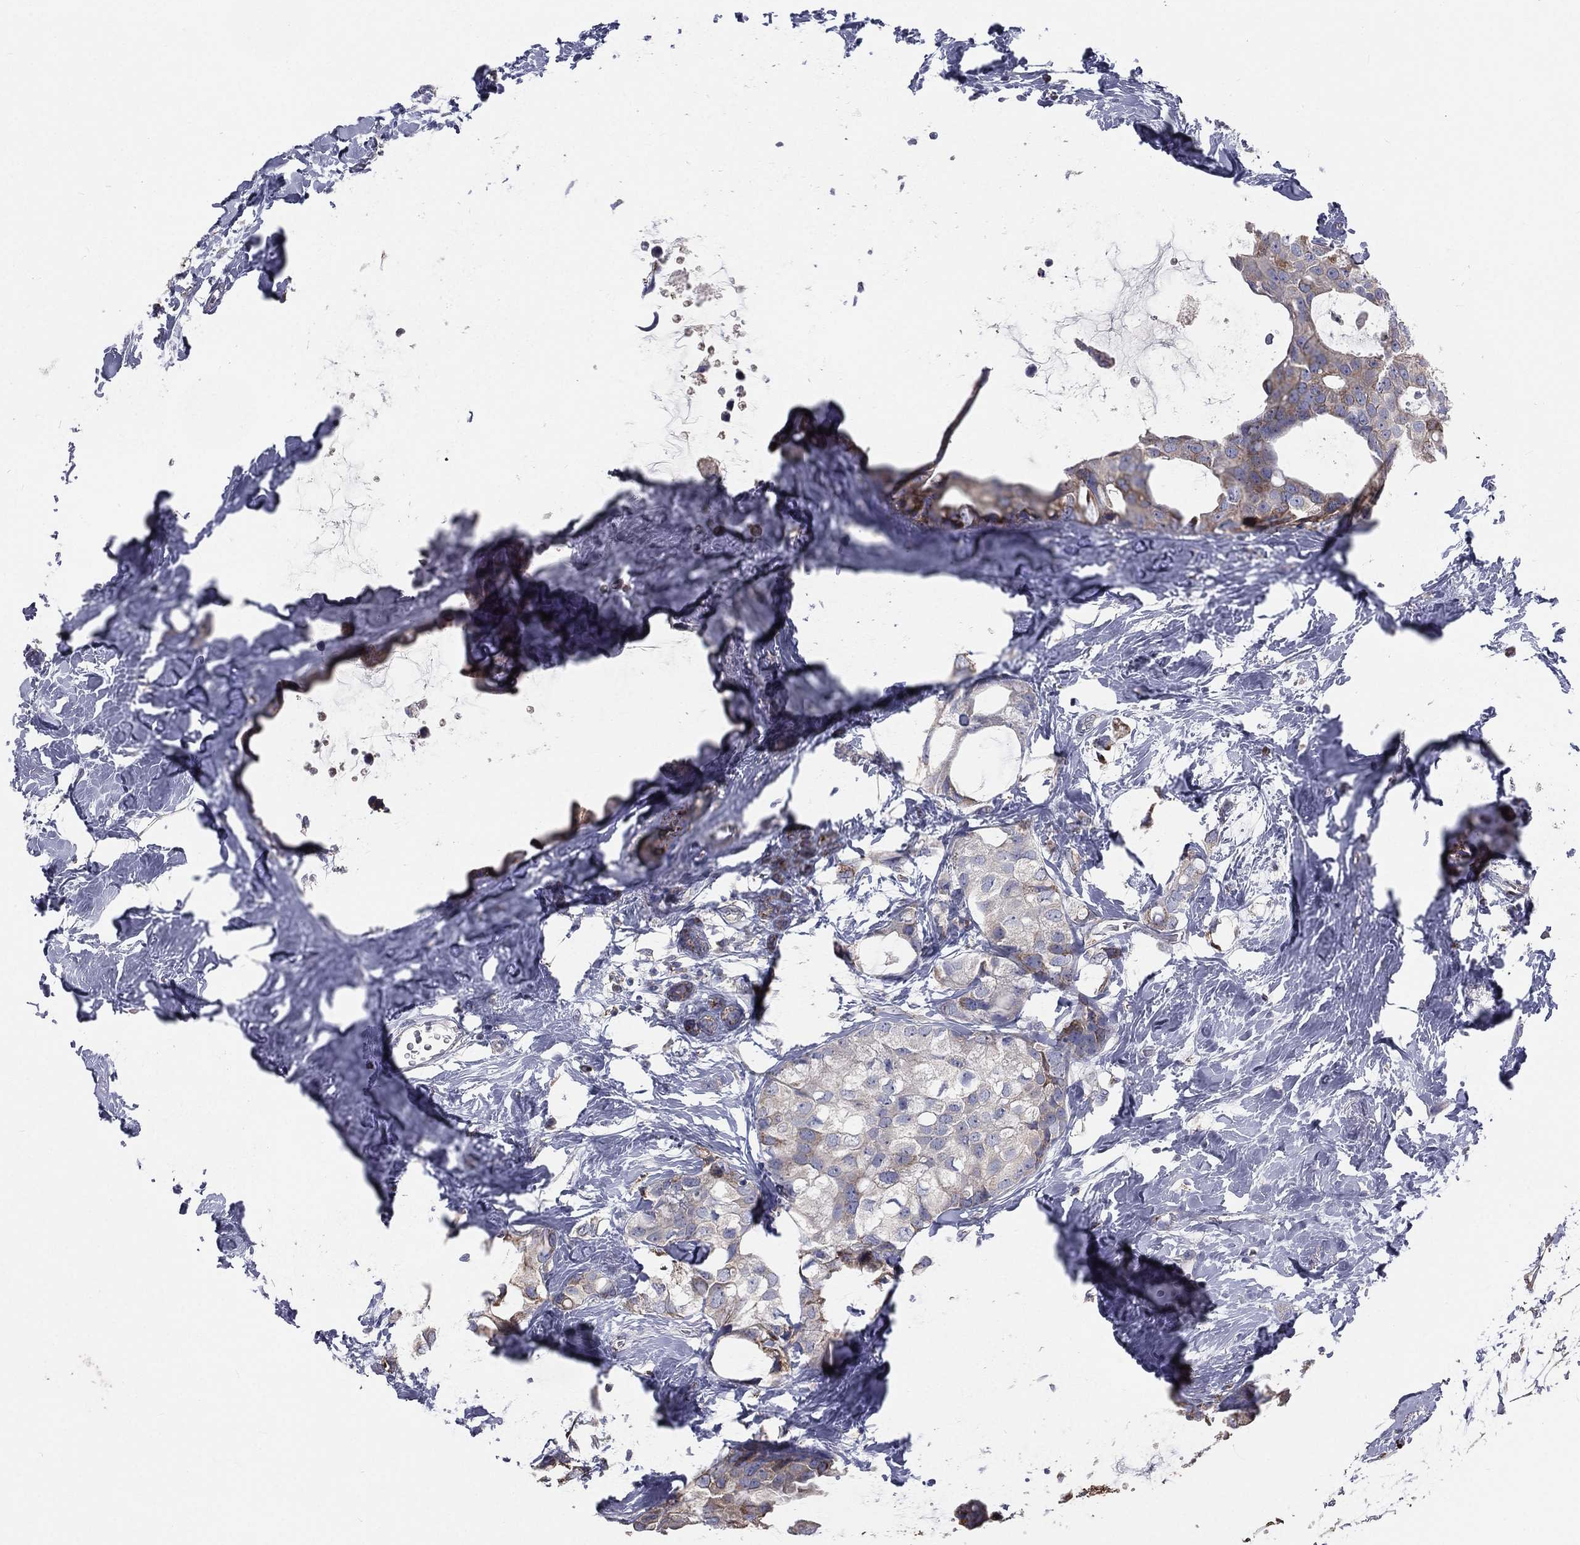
{"staining": {"intensity": "weak", "quantity": "25%-75%", "location": "cytoplasmic/membranous"}, "tissue": "breast cancer", "cell_type": "Tumor cells", "image_type": "cancer", "snomed": [{"axis": "morphology", "description": "Duct carcinoma"}, {"axis": "topography", "description": "Breast"}], "caption": "Breast invasive ductal carcinoma was stained to show a protein in brown. There is low levels of weak cytoplasmic/membranous staining in about 25%-75% of tumor cells.", "gene": "HADH", "patient": {"sex": "female", "age": 45}}